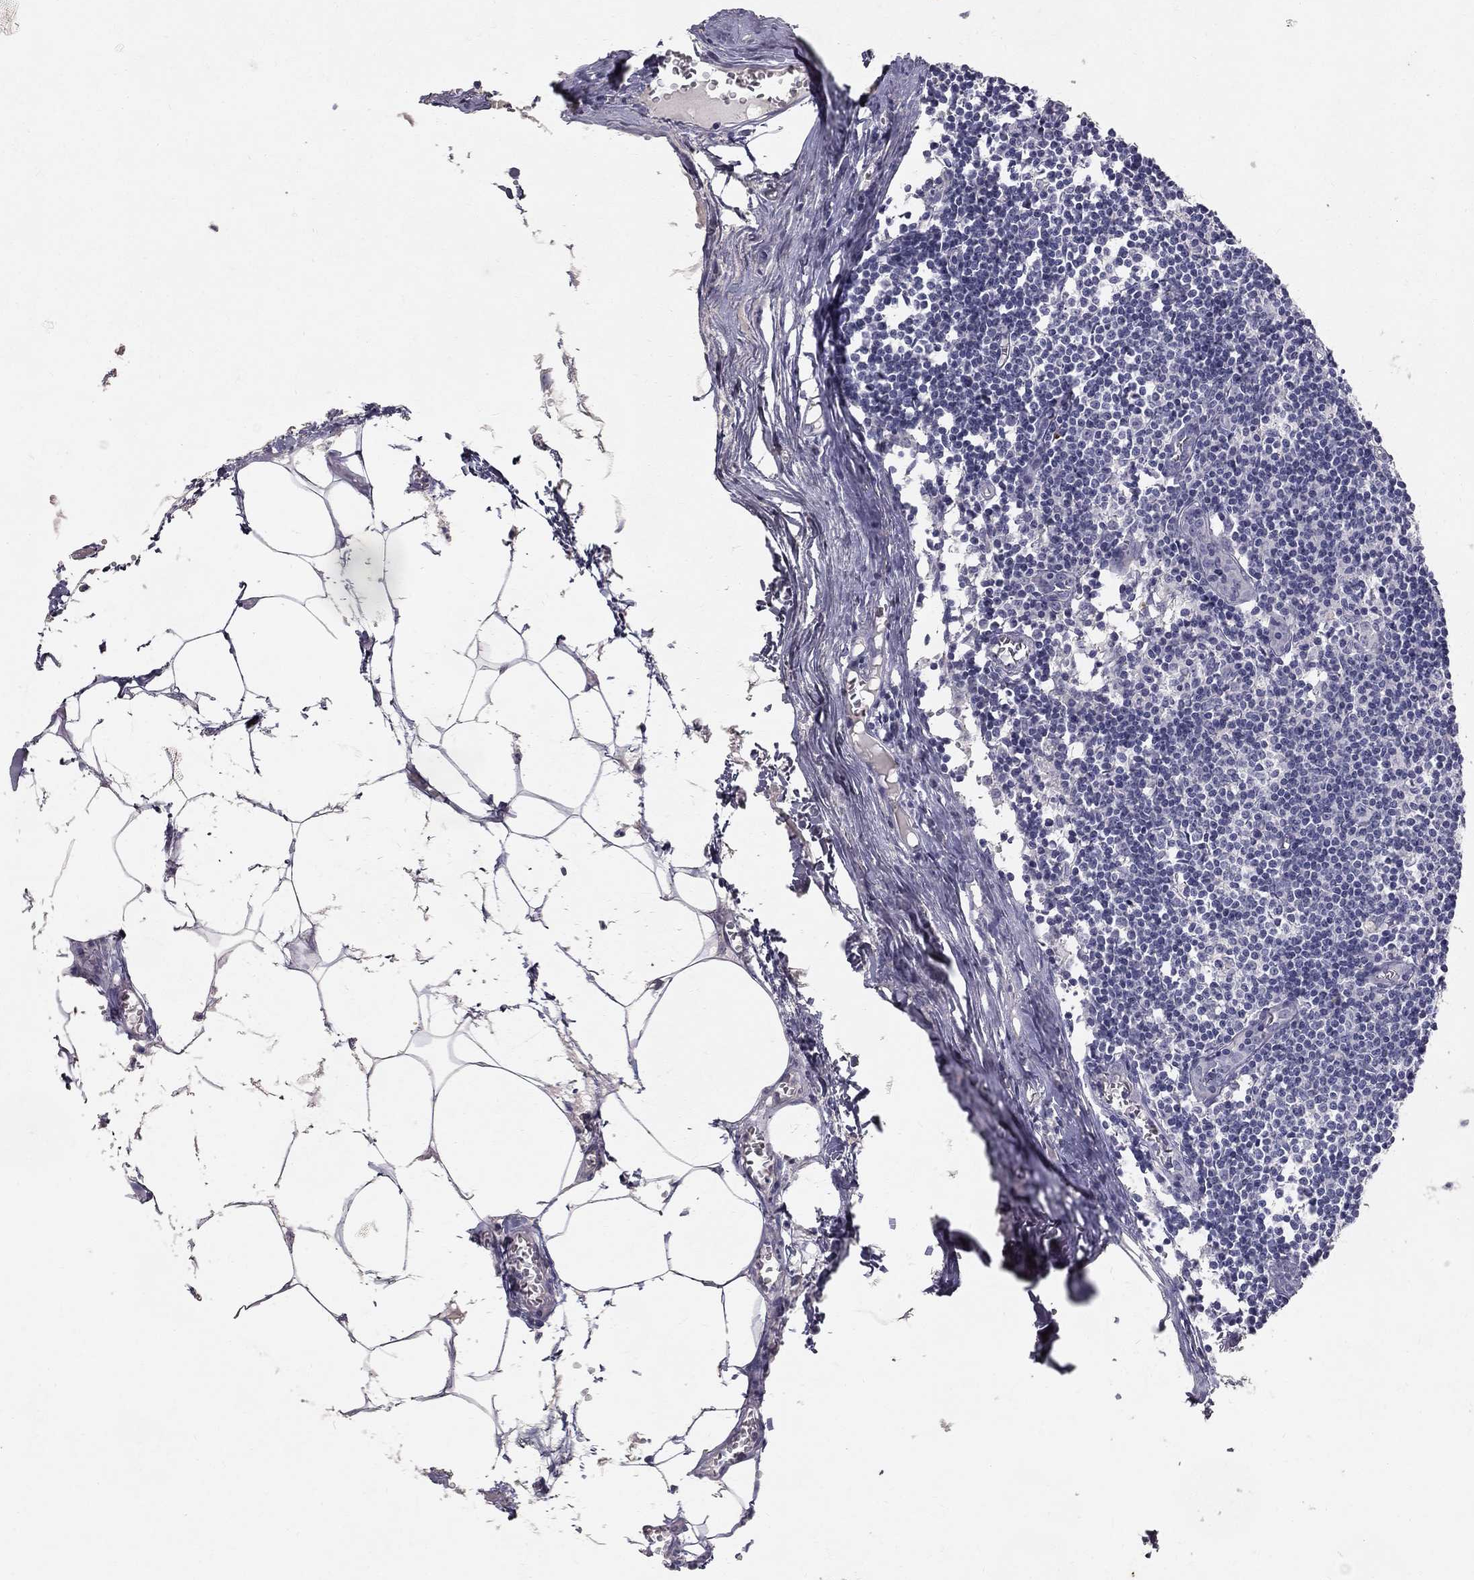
{"staining": {"intensity": "negative", "quantity": "none", "location": "none"}, "tissue": "lymph node", "cell_type": "Non-germinal center cells", "image_type": "normal", "snomed": [{"axis": "morphology", "description": "Normal tissue, NOS"}, {"axis": "topography", "description": "Lymph node"}], "caption": "Immunohistochemical staining of benign human lymph node displays no significant staining in non-germinal center cells. Nuclei are stained in blue.", "gene": "CLIC6", "patient": {"sex": "male", "age": 59}}